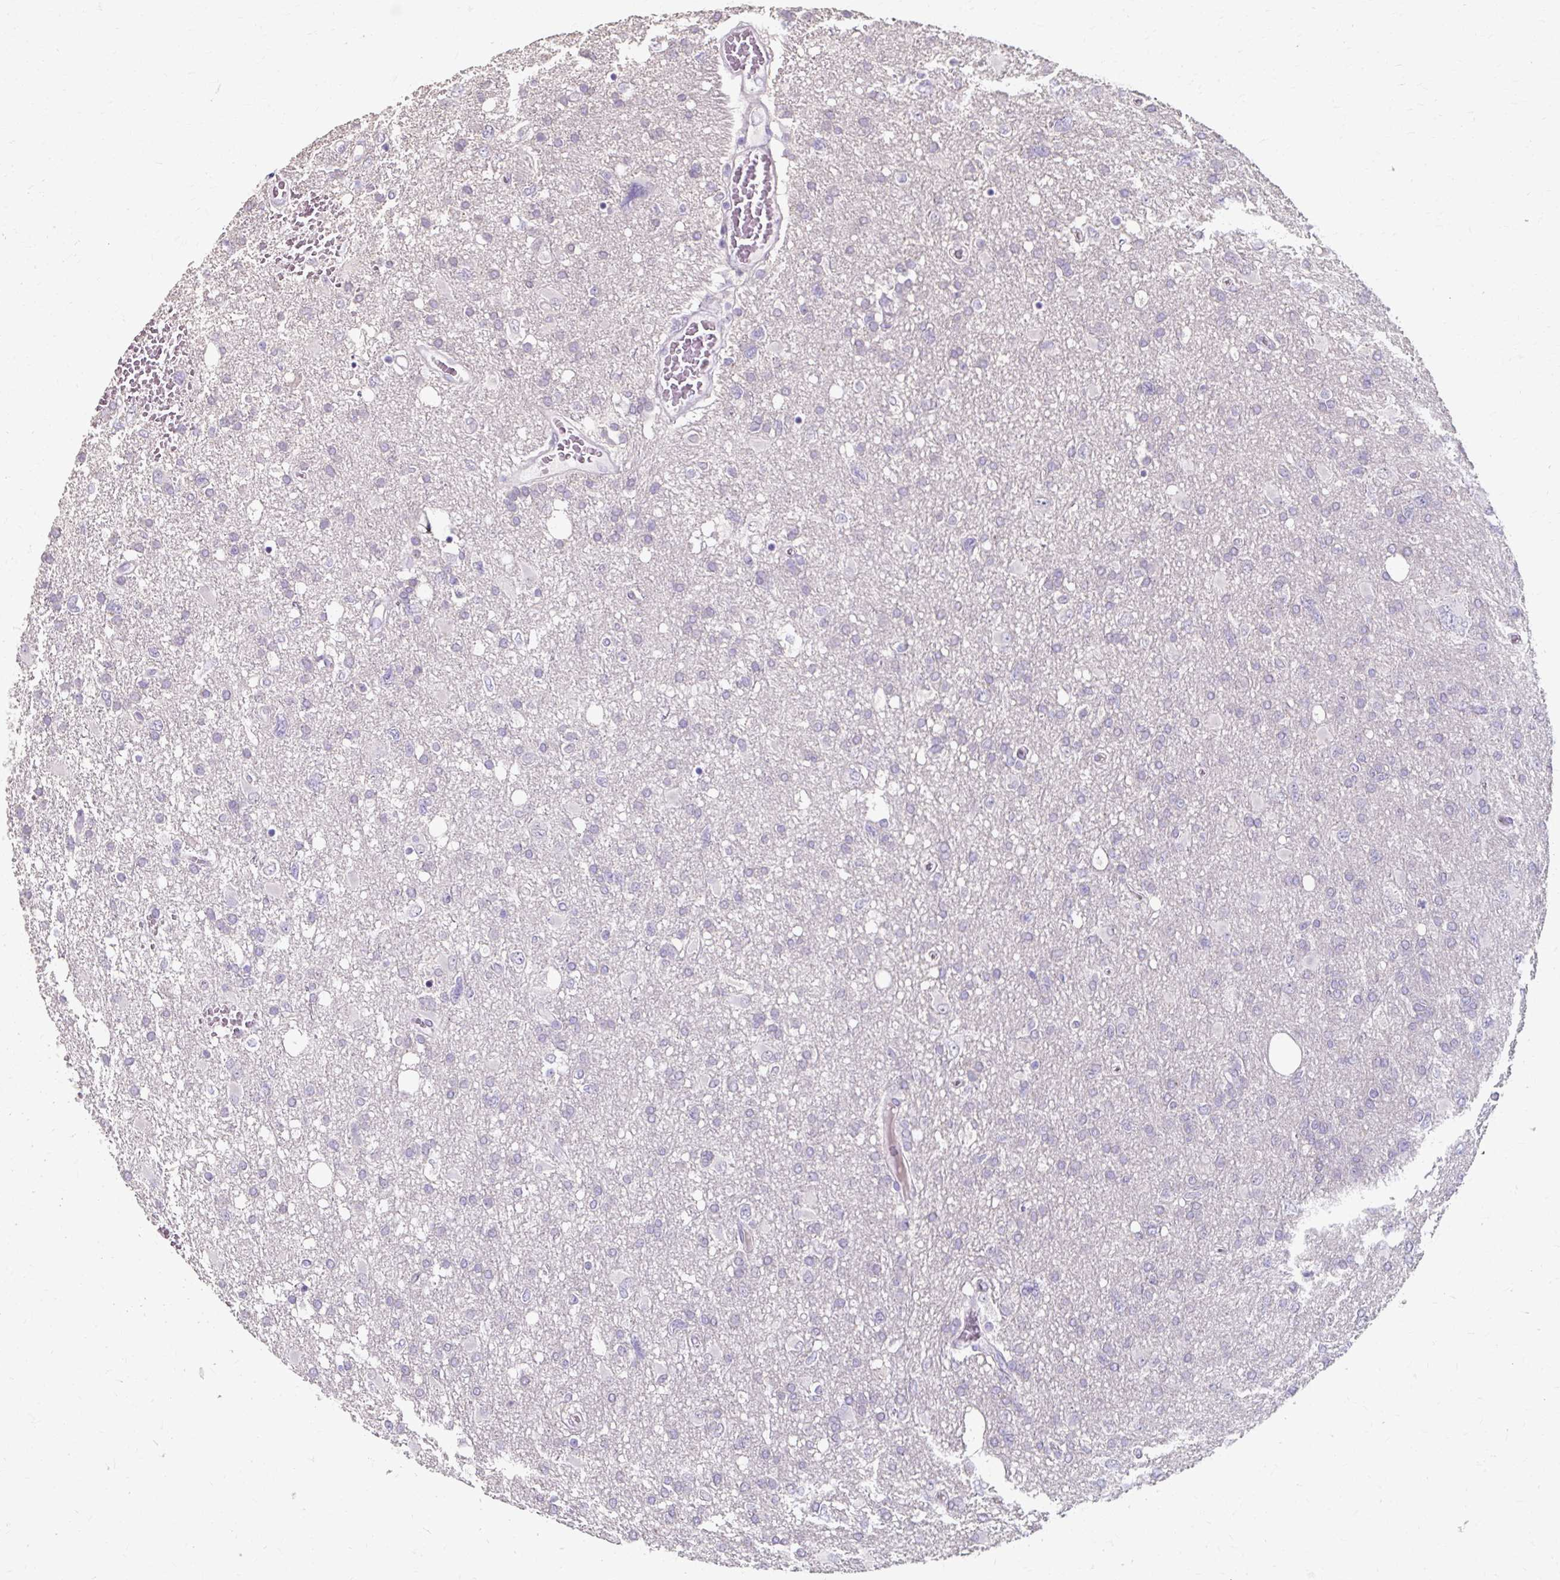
{"staining": {"intensity": "negative", "quantity": "none", "location": "none"}, "tissue": "glioma", "cell_type": "Tumor cells", "image_type": "cancer", "snomed": [{"axis": "morphology", "description": "Glioma, malignant, High grade"}, {"axis": "topography", "description": "Brain"}], "caption": "Immunohistochemical staining of human glioma demonstrates no significant staining in tumor cells.", "gene": "KLHL24", "patient": {"sex": "male", "age": 61}}